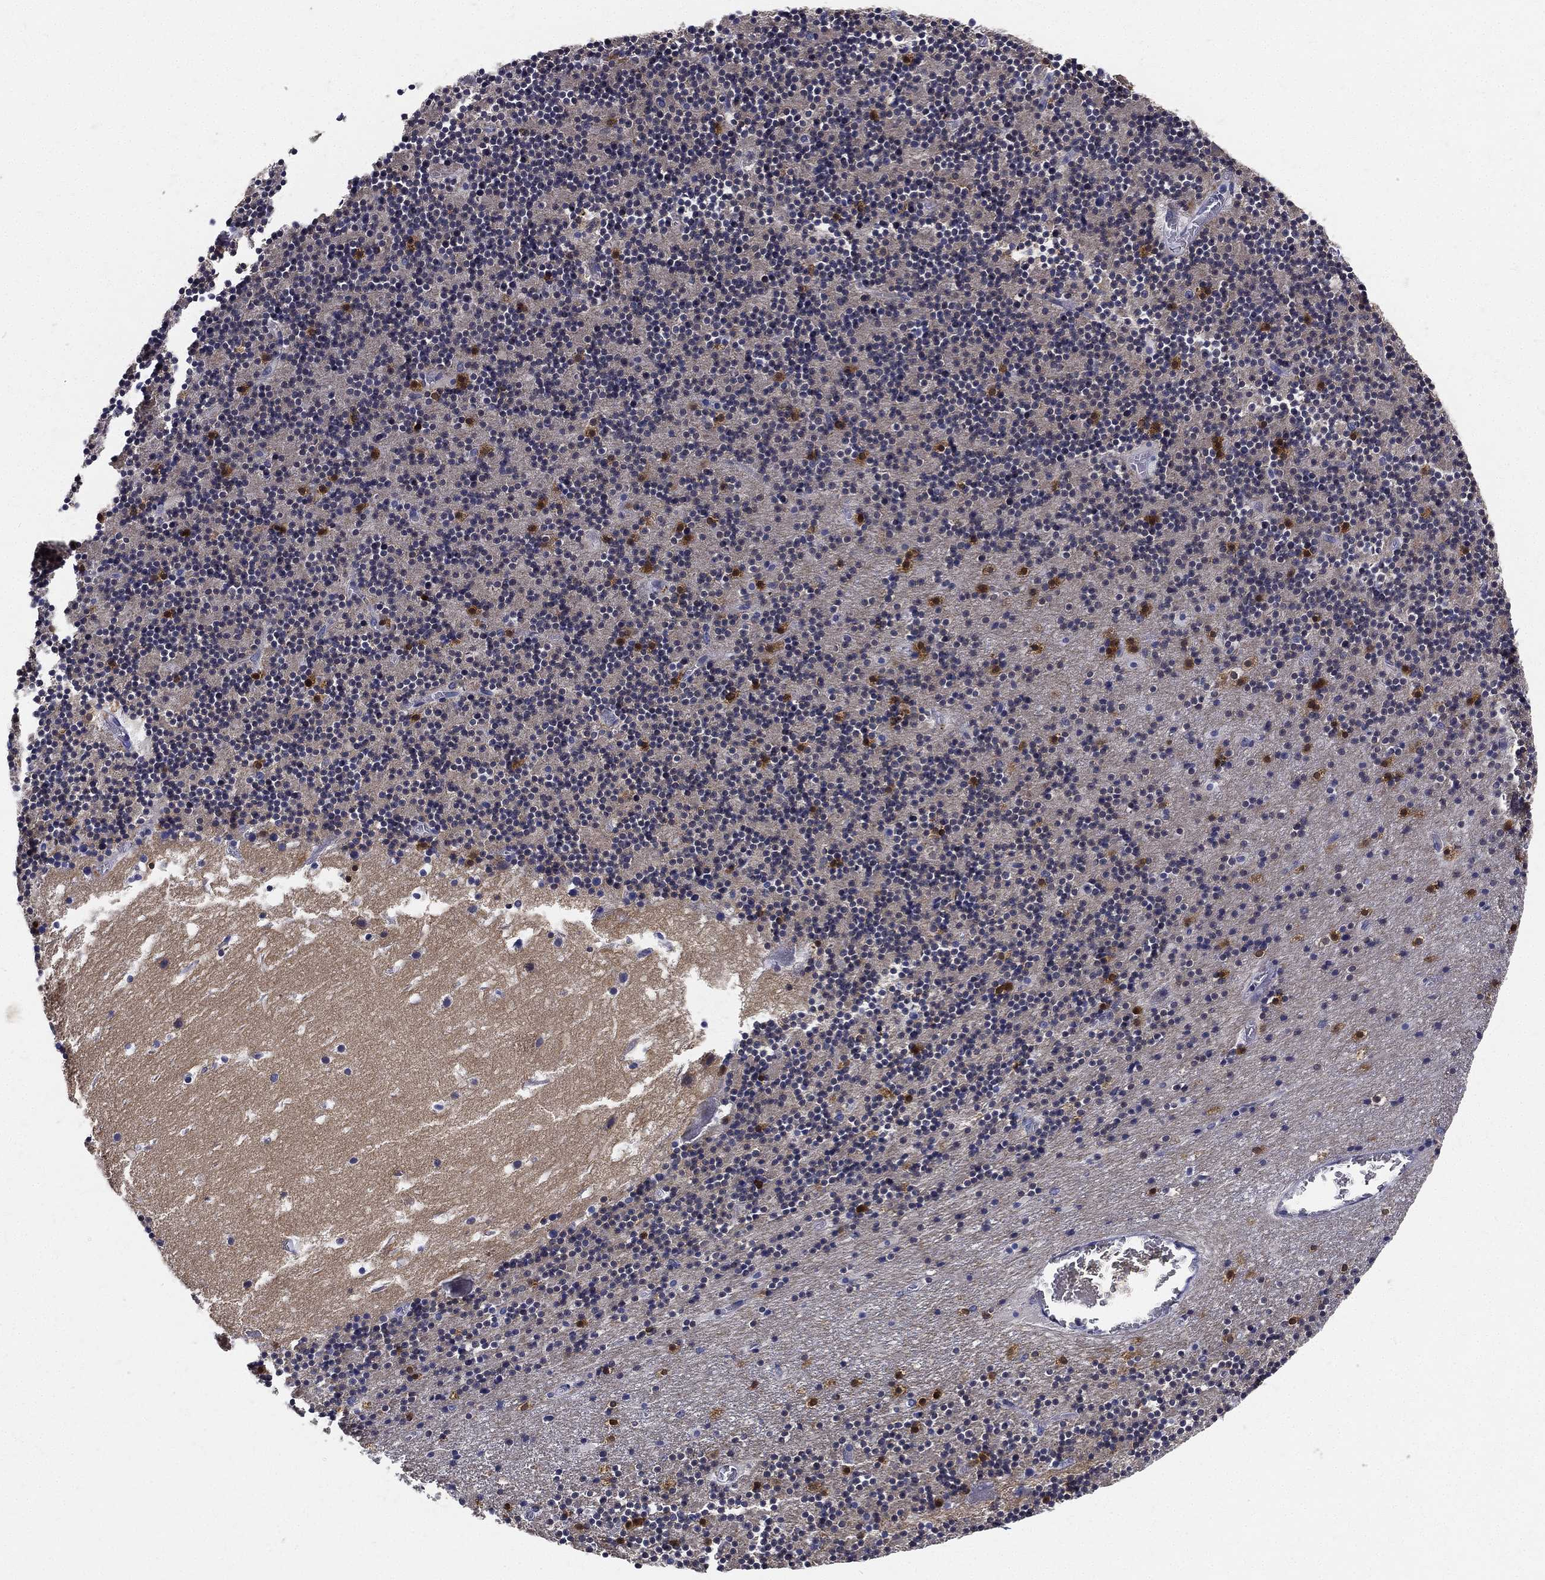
{"staining": {"intensity": "strong", "quantity": "<25%", "location": "cytoplasmic/membranous,nuclear"}, "tissue": "cerebellum", "cell_type": "Cells in granular layer", "image_type": "normal", "snomed": [{"axis": "morphology", "description": "Normal tissue, NOS"}, {"axis": "topography", "description": "Cerebellum"}], "caption": "Immunohistochemical staining of unremarkable human cerebellum displays <25% levels of strong cytoplasmic/membranous,nuclear protein staining in approximately <25% of cells in granular layer. (Brightfield microscopy of DAB IHC at high magnification).", "gene": "PWWP3A", "patient": {"sex": "male", "age": 37}}